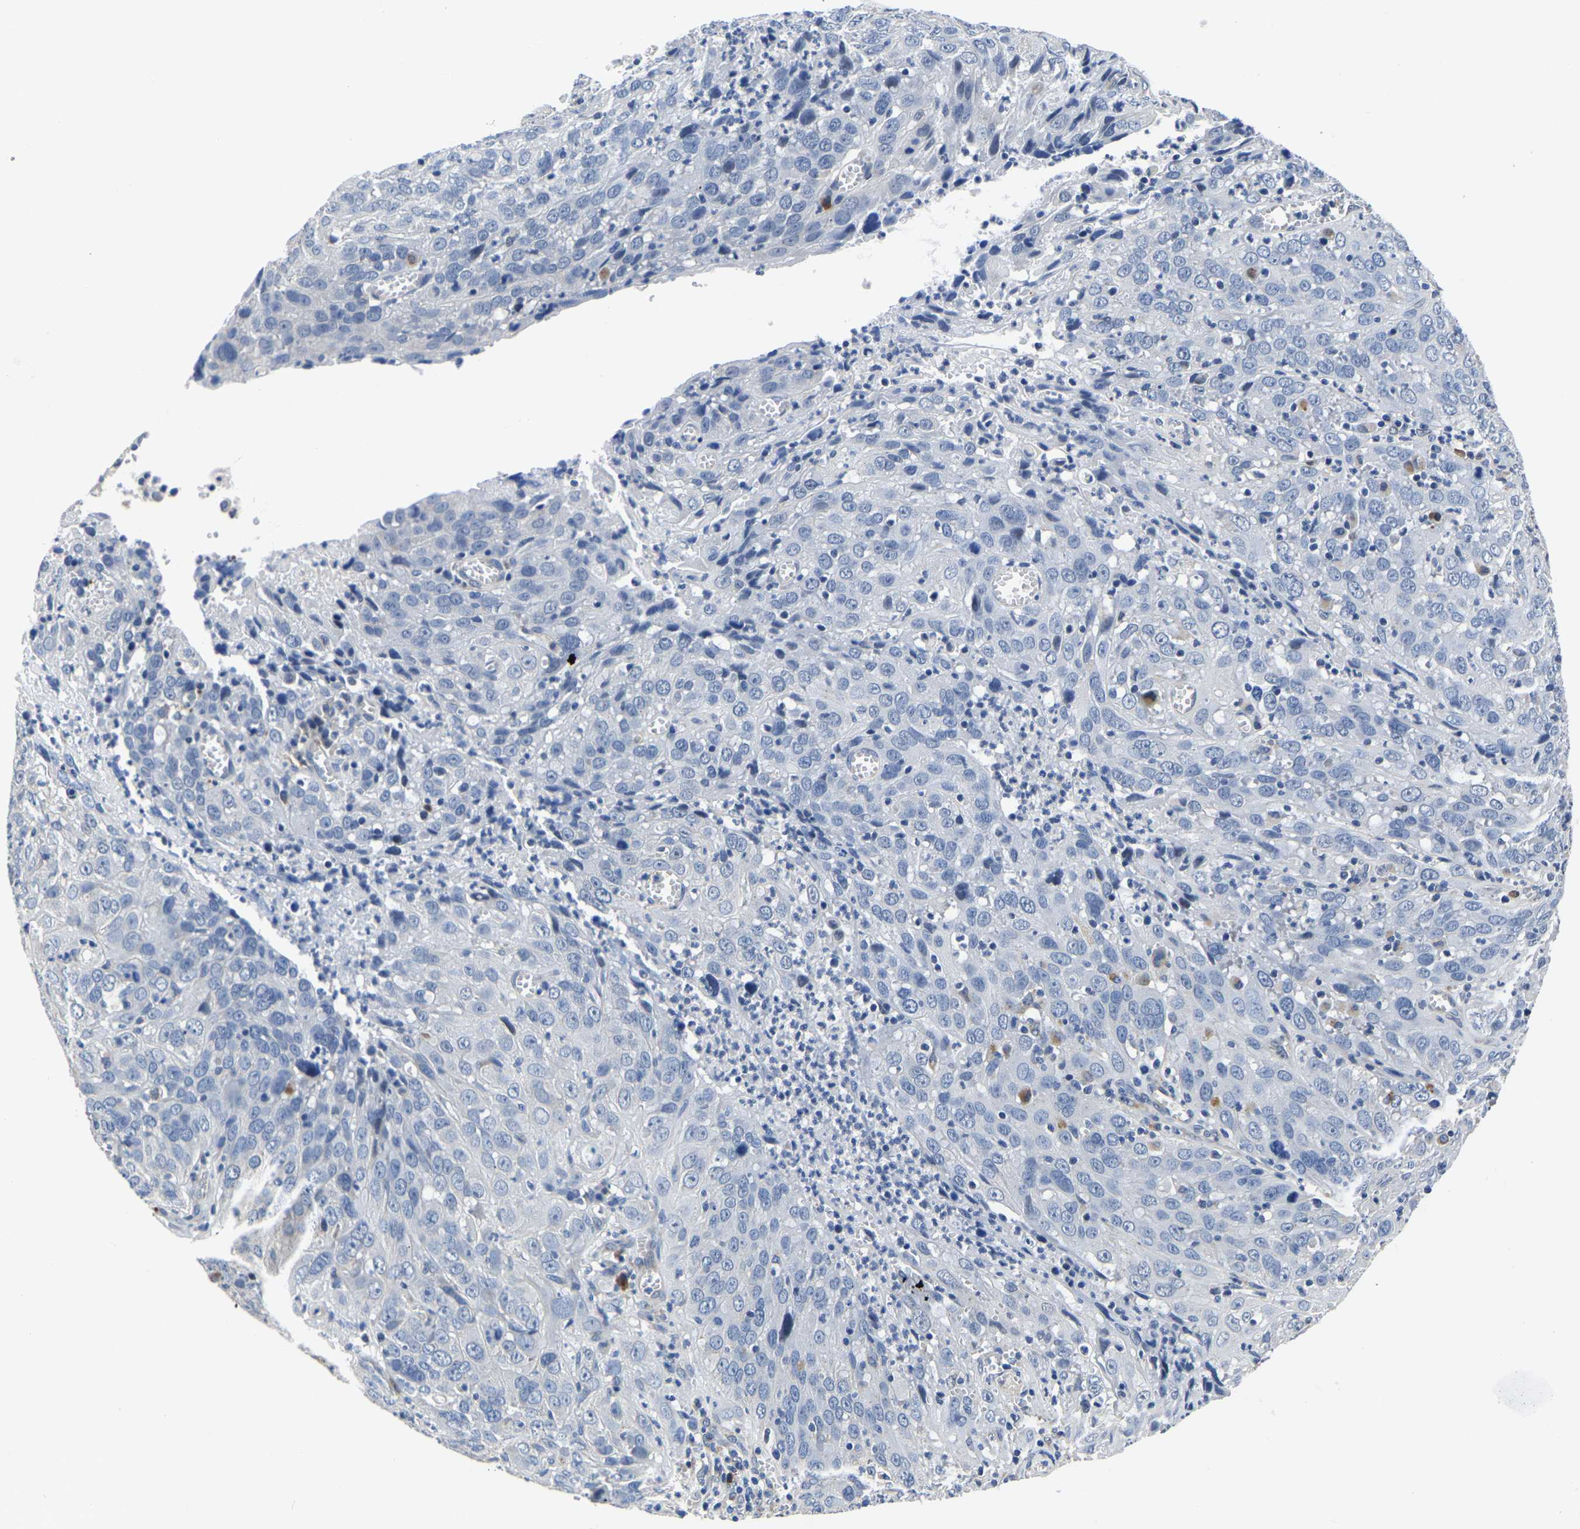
{"staining": {"intensity": "negative", "quantity": "none", "location": "none"}, "tissue": "cervical cancer", "cell_type": "Tumor cells", "image_type": "cancer", "snomed": [{"axis": "morphology", "description": "Squamous cell carcinoma, NOS"}, {"axis": "topography", "description": "Cervix"}], "caption": "Image shows no protein expression in tumor cells of cervical squamous cell carcinoma tissue. The staining is performed using DAB brown chromogen with nuclei counter-stained in using hematoxylin.", "gene": "PDLIM7", "patient": {"sex": "female", "age": 32}}